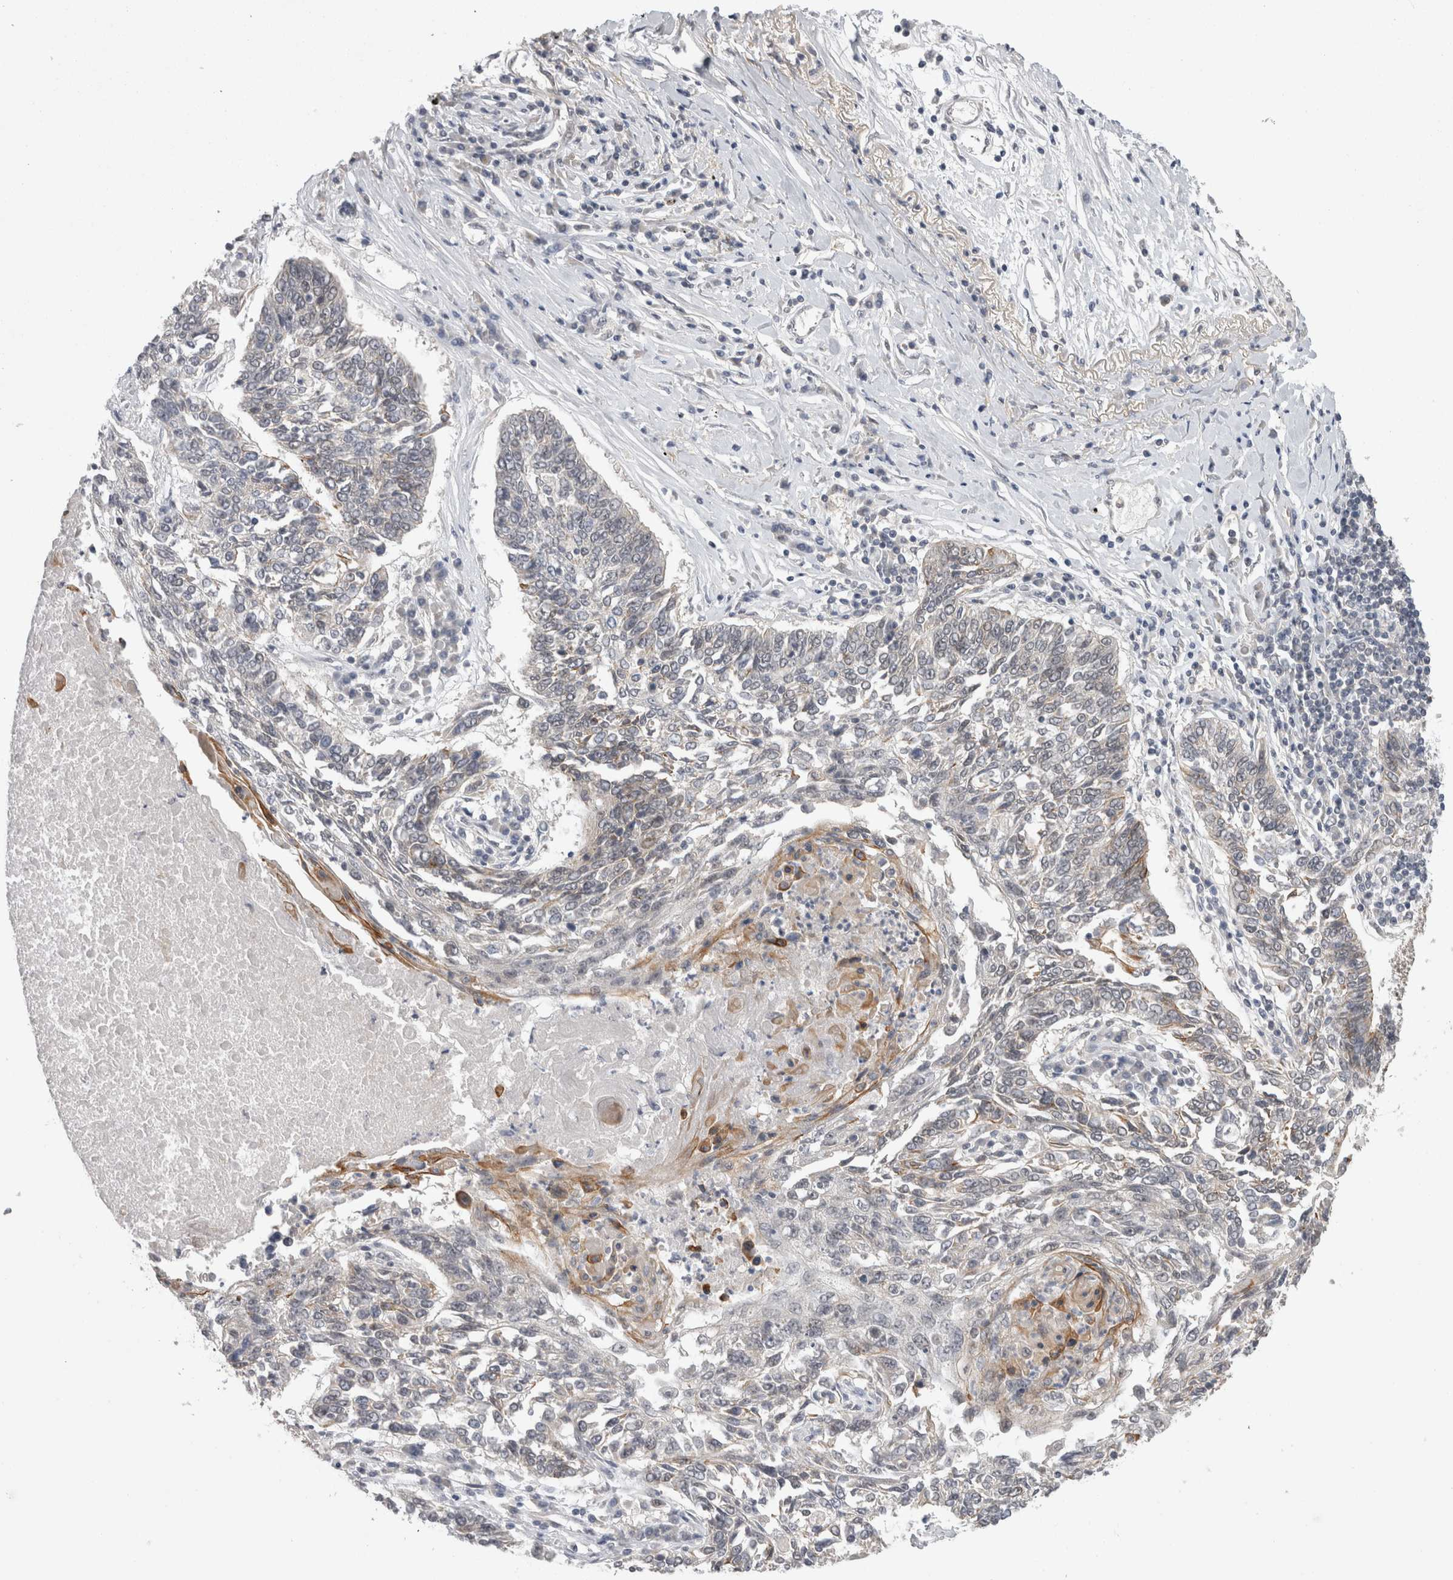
{"staining": {"intensity": "negative", "quantity": "none", "location": "none"}, "tissue": "lung cancer", "cell_type": "Tumor cells", "image_type": "cancer", "snomed": [{"axis": "morphology", "description": "Normal tissue, NOS"}, {"axis": "morphology", "description": "Squamous cell carcinoma, NOS"}, {"axis": "topography", "description": "Cartilage tissue"}, {"axis": "topography", "description": "Bronchus"}, {"axis": "topography", "description": "Lung"}], "caption": "Immunohistochemistry (IHC) histopathology image of lung cancer (squamous cell carcinoma) stained for a protein (brown), which reveals no positivity in tumor cells.", "gene": "ZNF341", "patient": {"sex": "female", "age": 49}}